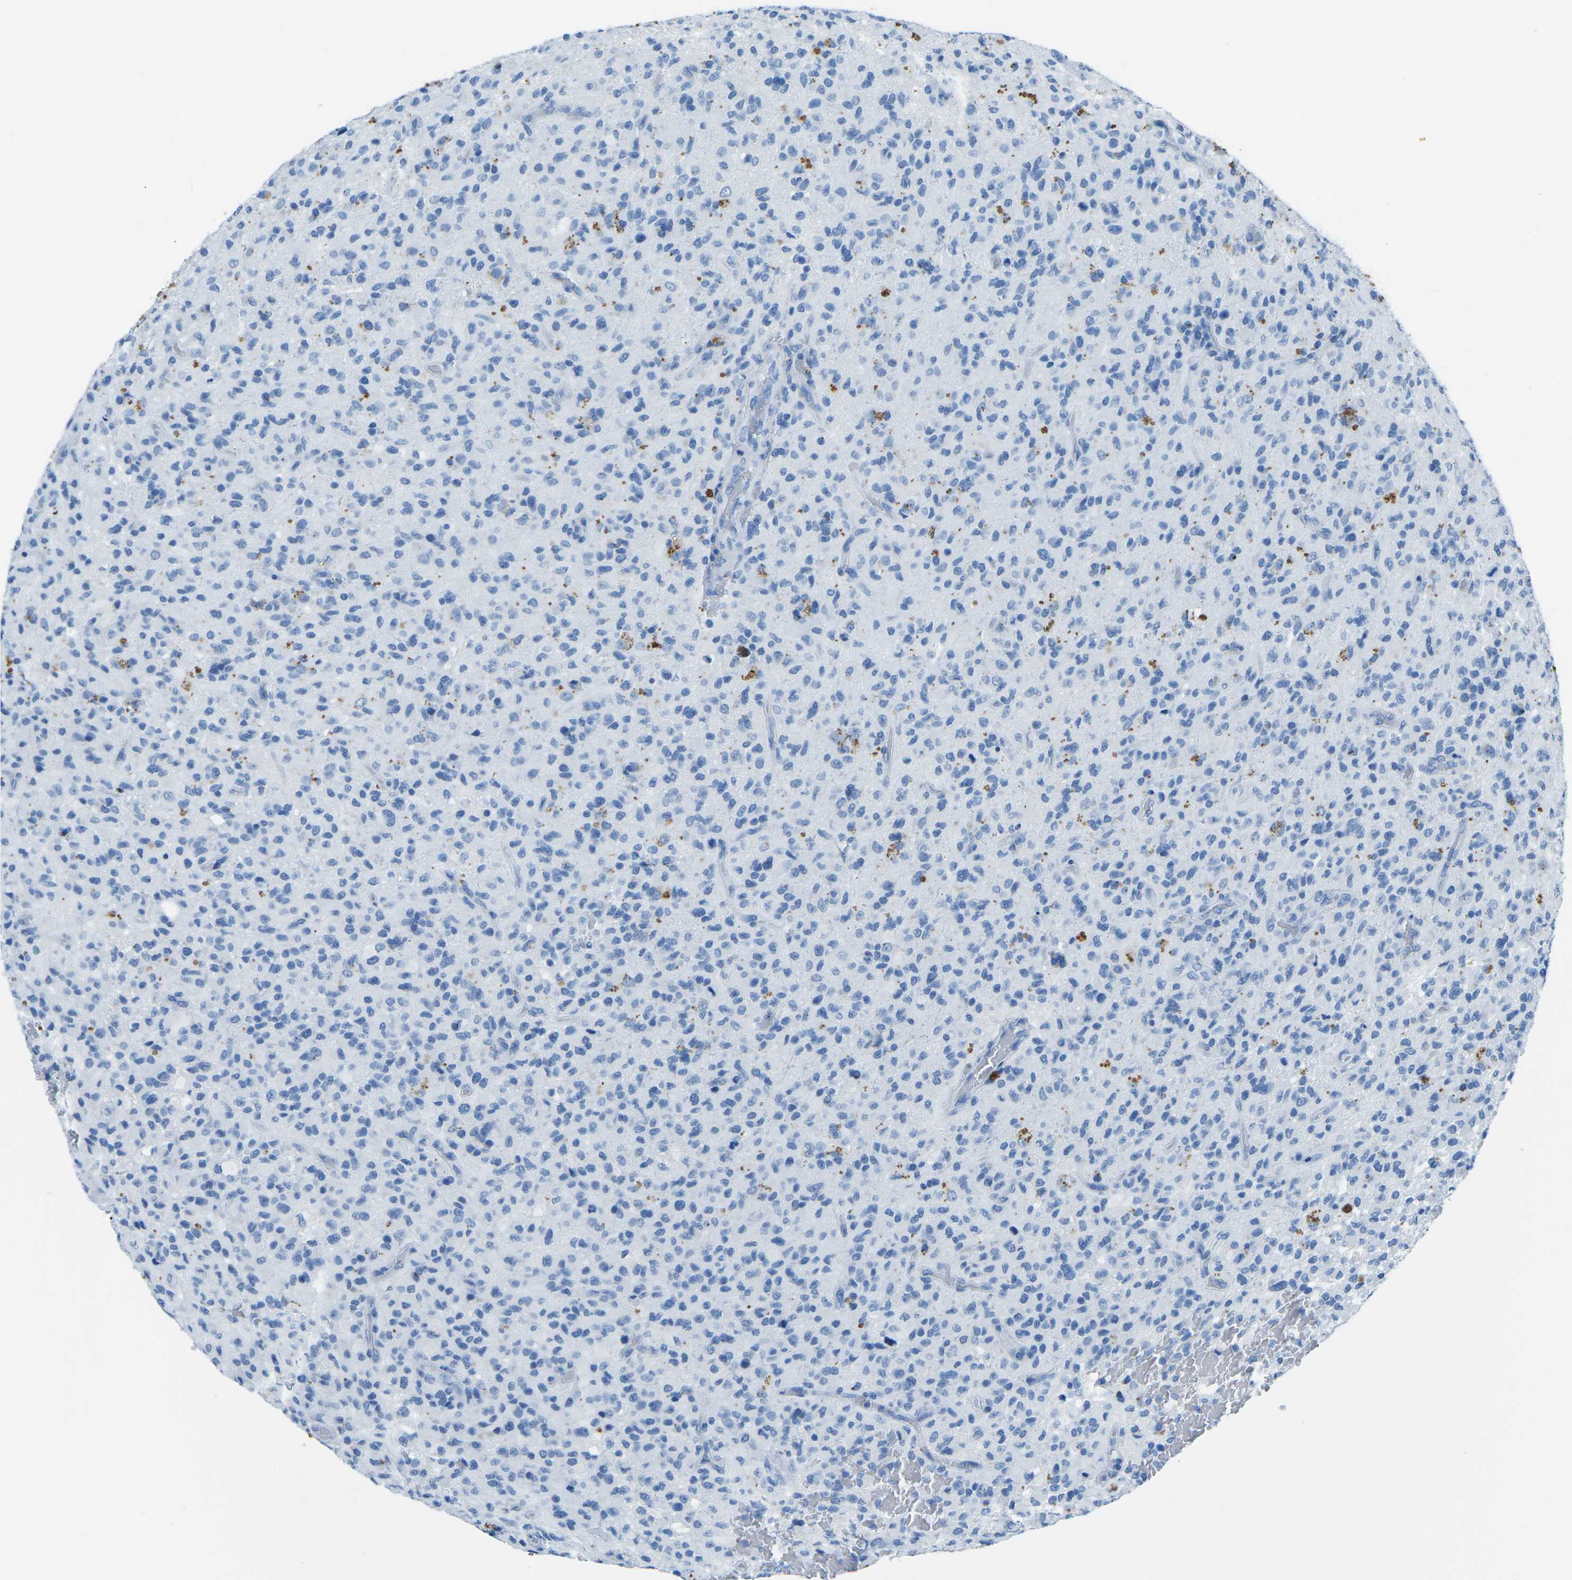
{"staining": {"intensity": "negative", "quantity": "none", "location": "none"}, "tissue": "glioma", "cell_type": "Tumor cells", "image_type": "cancer", "snomed": [{"axis": "morphology", "description": "Glioma, malignant, High grade"}, {"axis": "topography", "description": "Brain"}], "caption": "Tumor cells show no significant positivity in glioma. (Immunohistochemistry (ihc), brightfield microscopy, high magnification).", "gene": "MYH8", "patient": {"sex": "male", "age": 71}}